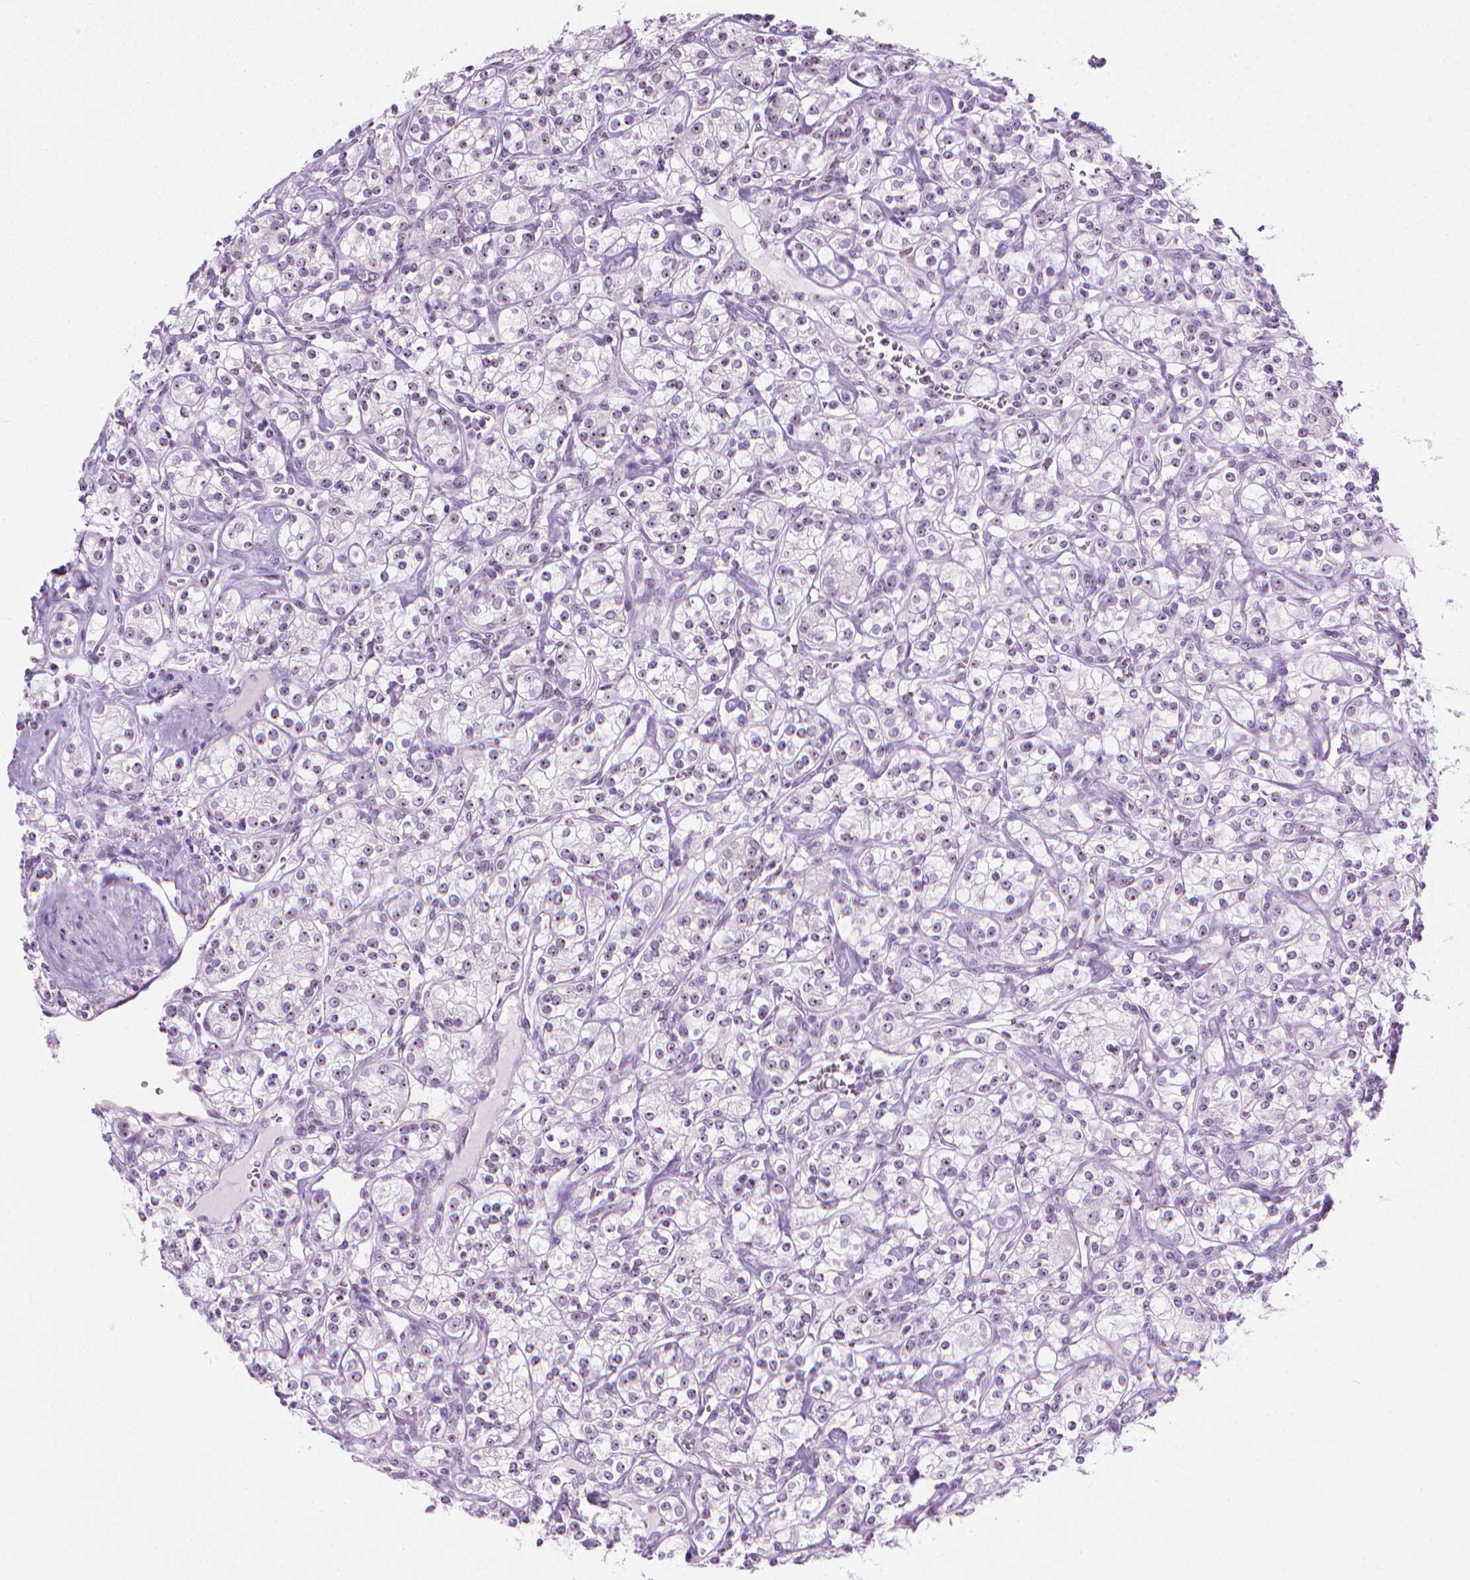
{"staining": {"intensity": "weak", "quantity": "<25%", "location": "nuclear"}, "tissue": "renal cancer", "cell_type": "Tumor cells", "image_type": "cancer", "snomed": [{"axis": "morphology", "description": "Adenocarcinoma, NOS"}, {"axis": "topography", "description": "Kidney"}], "caption": "The IHC image has no significant expression in tumor cells of renal cancer (adenocarcinoma) tissue.", "gene": "NOL7", "patient": {"sex": "male", "age": 77}}